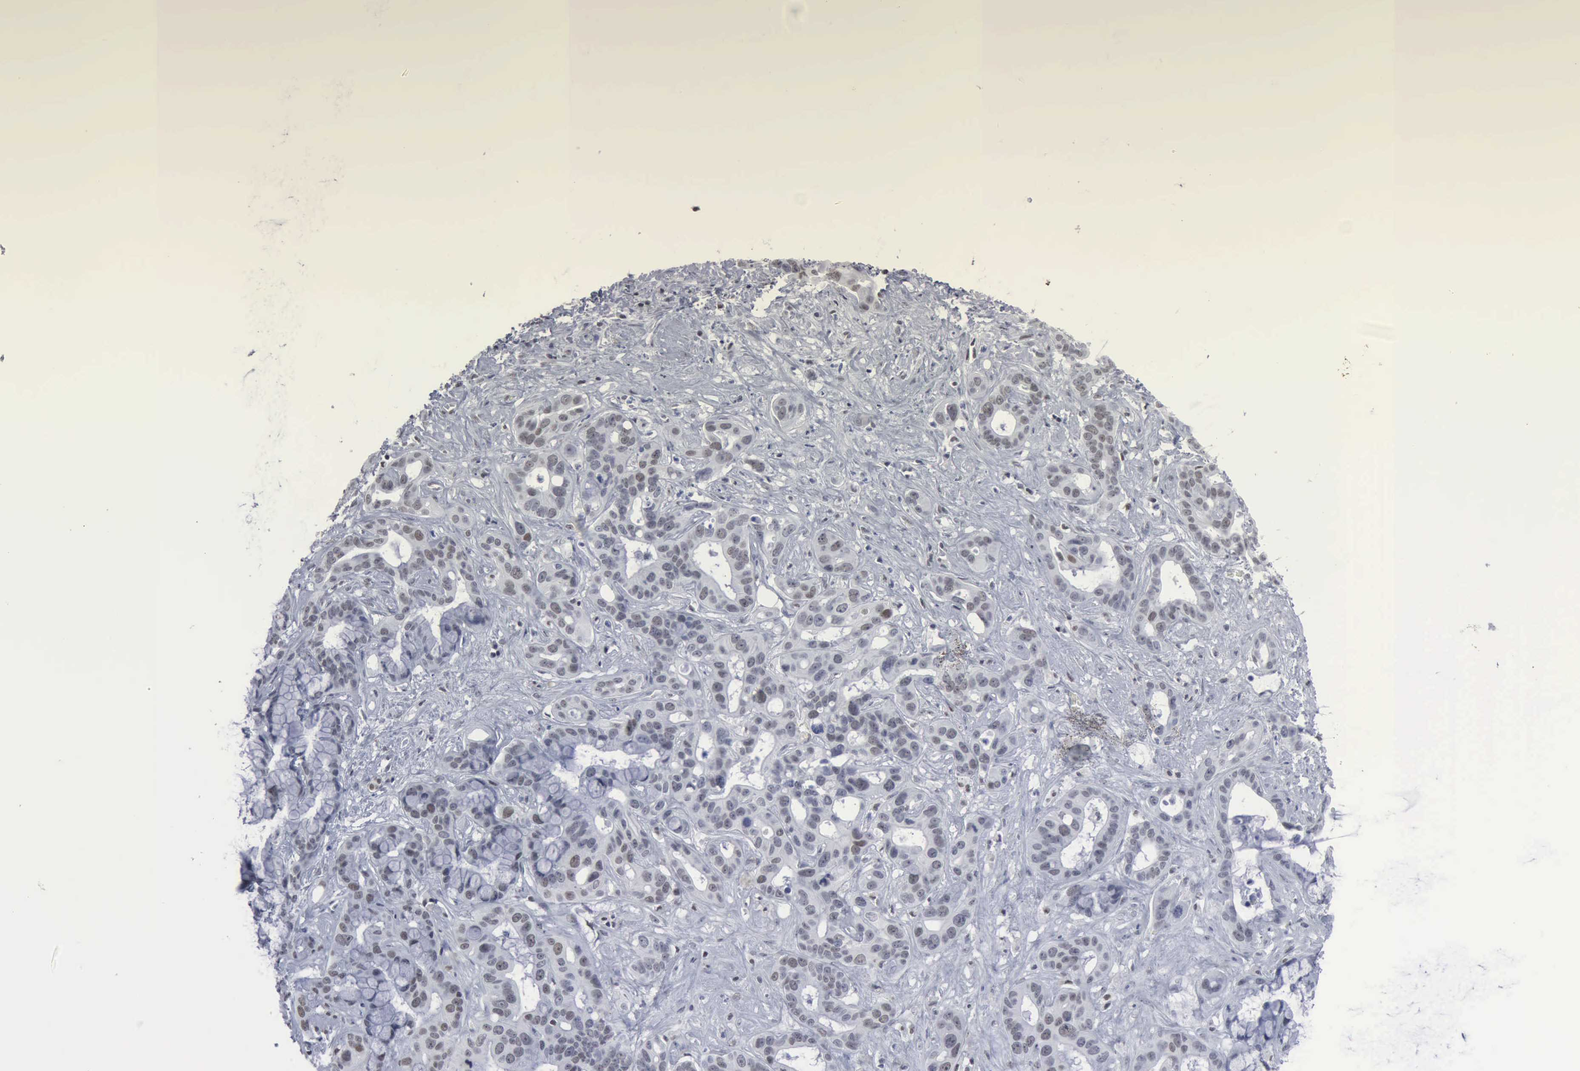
{"staining": {"intensity": "moderate", "quantity": ">75%", "location": "nuclear"}, "tissue": "liver cancer", "cell_type": "Tumor cells", "image_type": "cancer", "snomed": [{"axis": "morphology", "description": "Cholangiocarcinoma"}, {"axis": "topography", "description": "Liver"}], "caption": "Liver cancer (cholangiocarcinoma) stained with a brown dye displays moderate nuclear positive positivity in about >75% of tumor cells.", "gene": "XPA", "patient": {"sex": "female", "age": 65}}